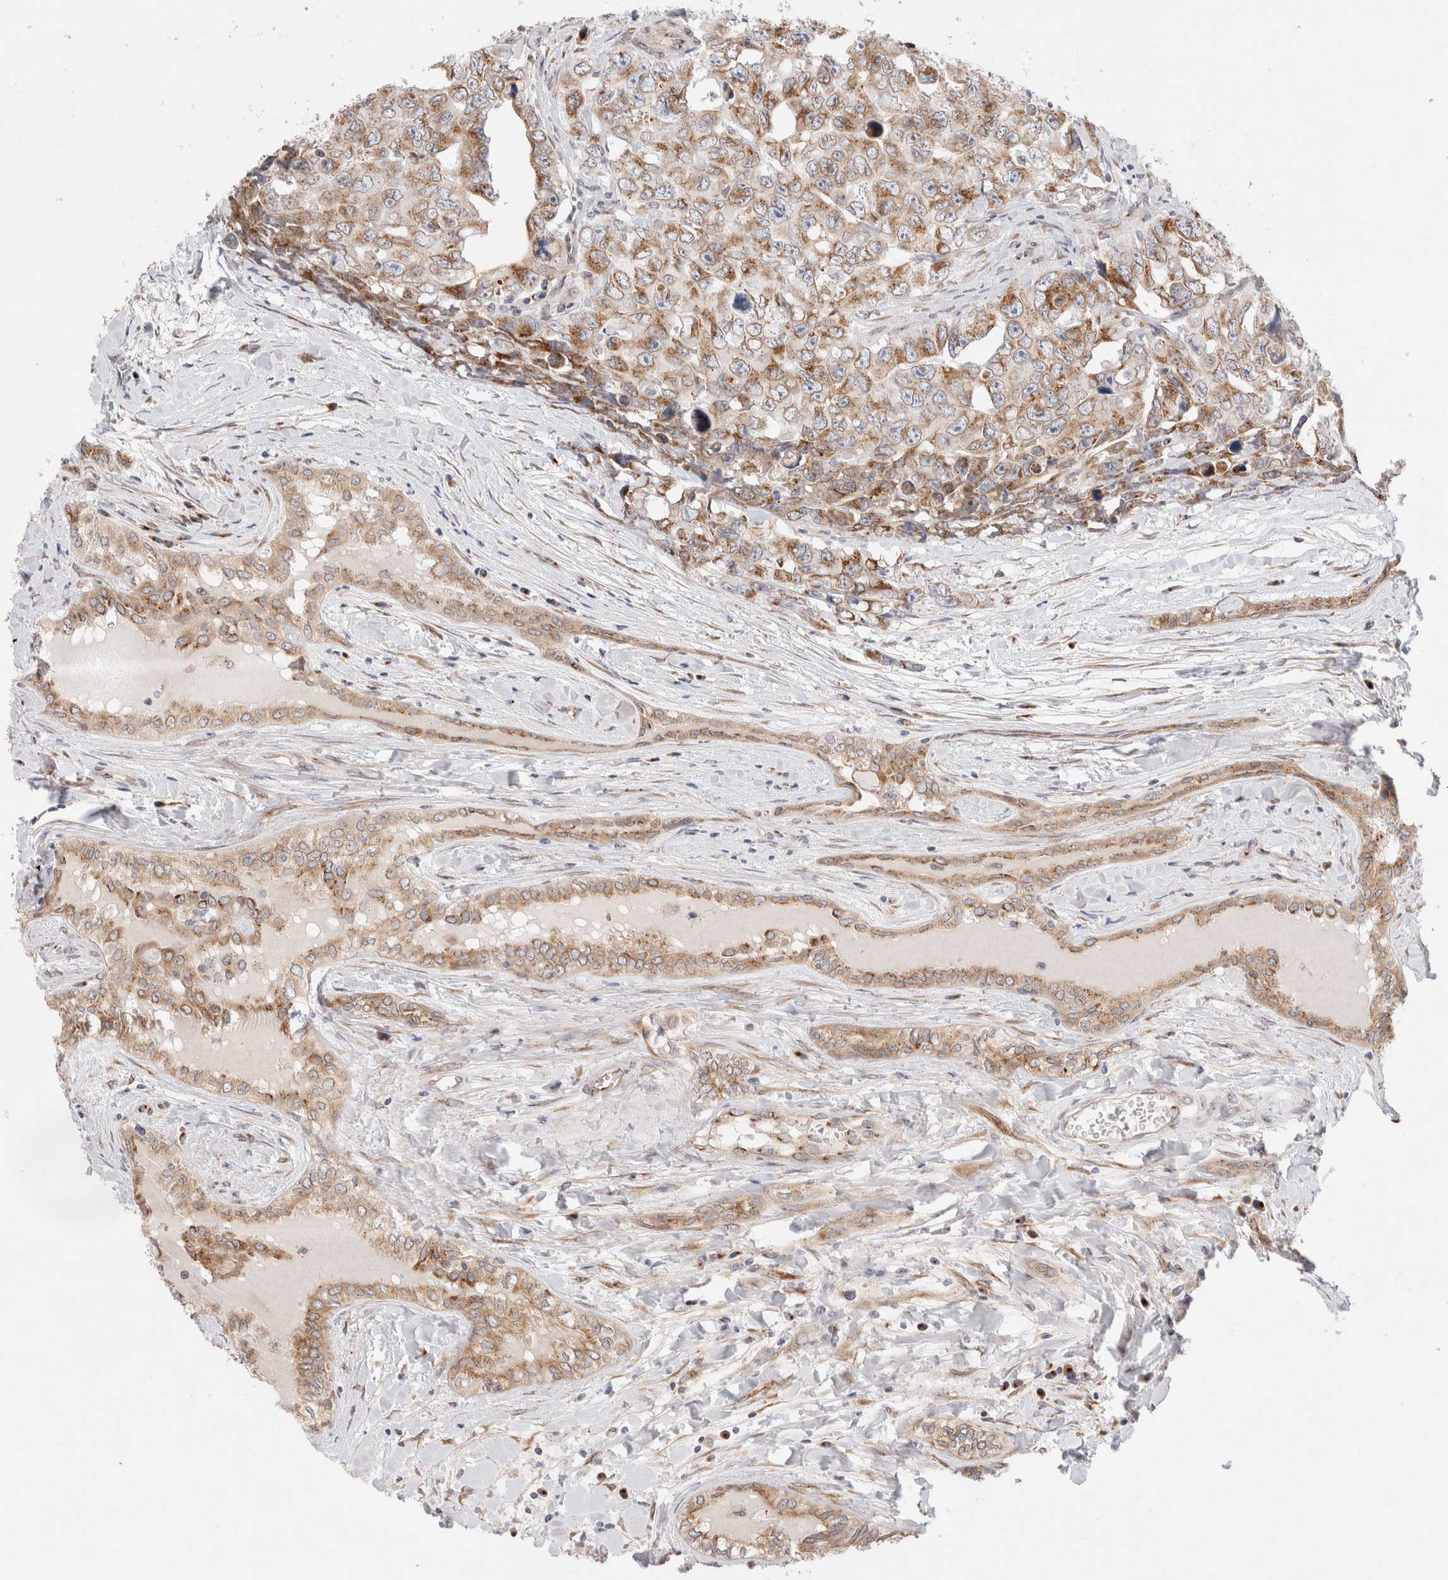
{"staining": {"intensity": "moderate", "quantity": ">75%", "location": "cytoplasmic/membranous"}, "tissue": "testis cancer", "cell_type": "Tumor cells", "image_type": "cancer", "snomed": [{"axis": "morphology", "description": "Carcinoma, Embryonal, NOS"}, {"axis": "topography", "description": "Testis"}], "caption": "This micrograph demonstrates immunohistochemistry (IHC) staining of human testis cancer, with medium moderate cytoplasmic/membranous positivity in about >75% of tumor cells.", "gene": "LMAN2L", "patient": {"sex": "male", "age": 28}}